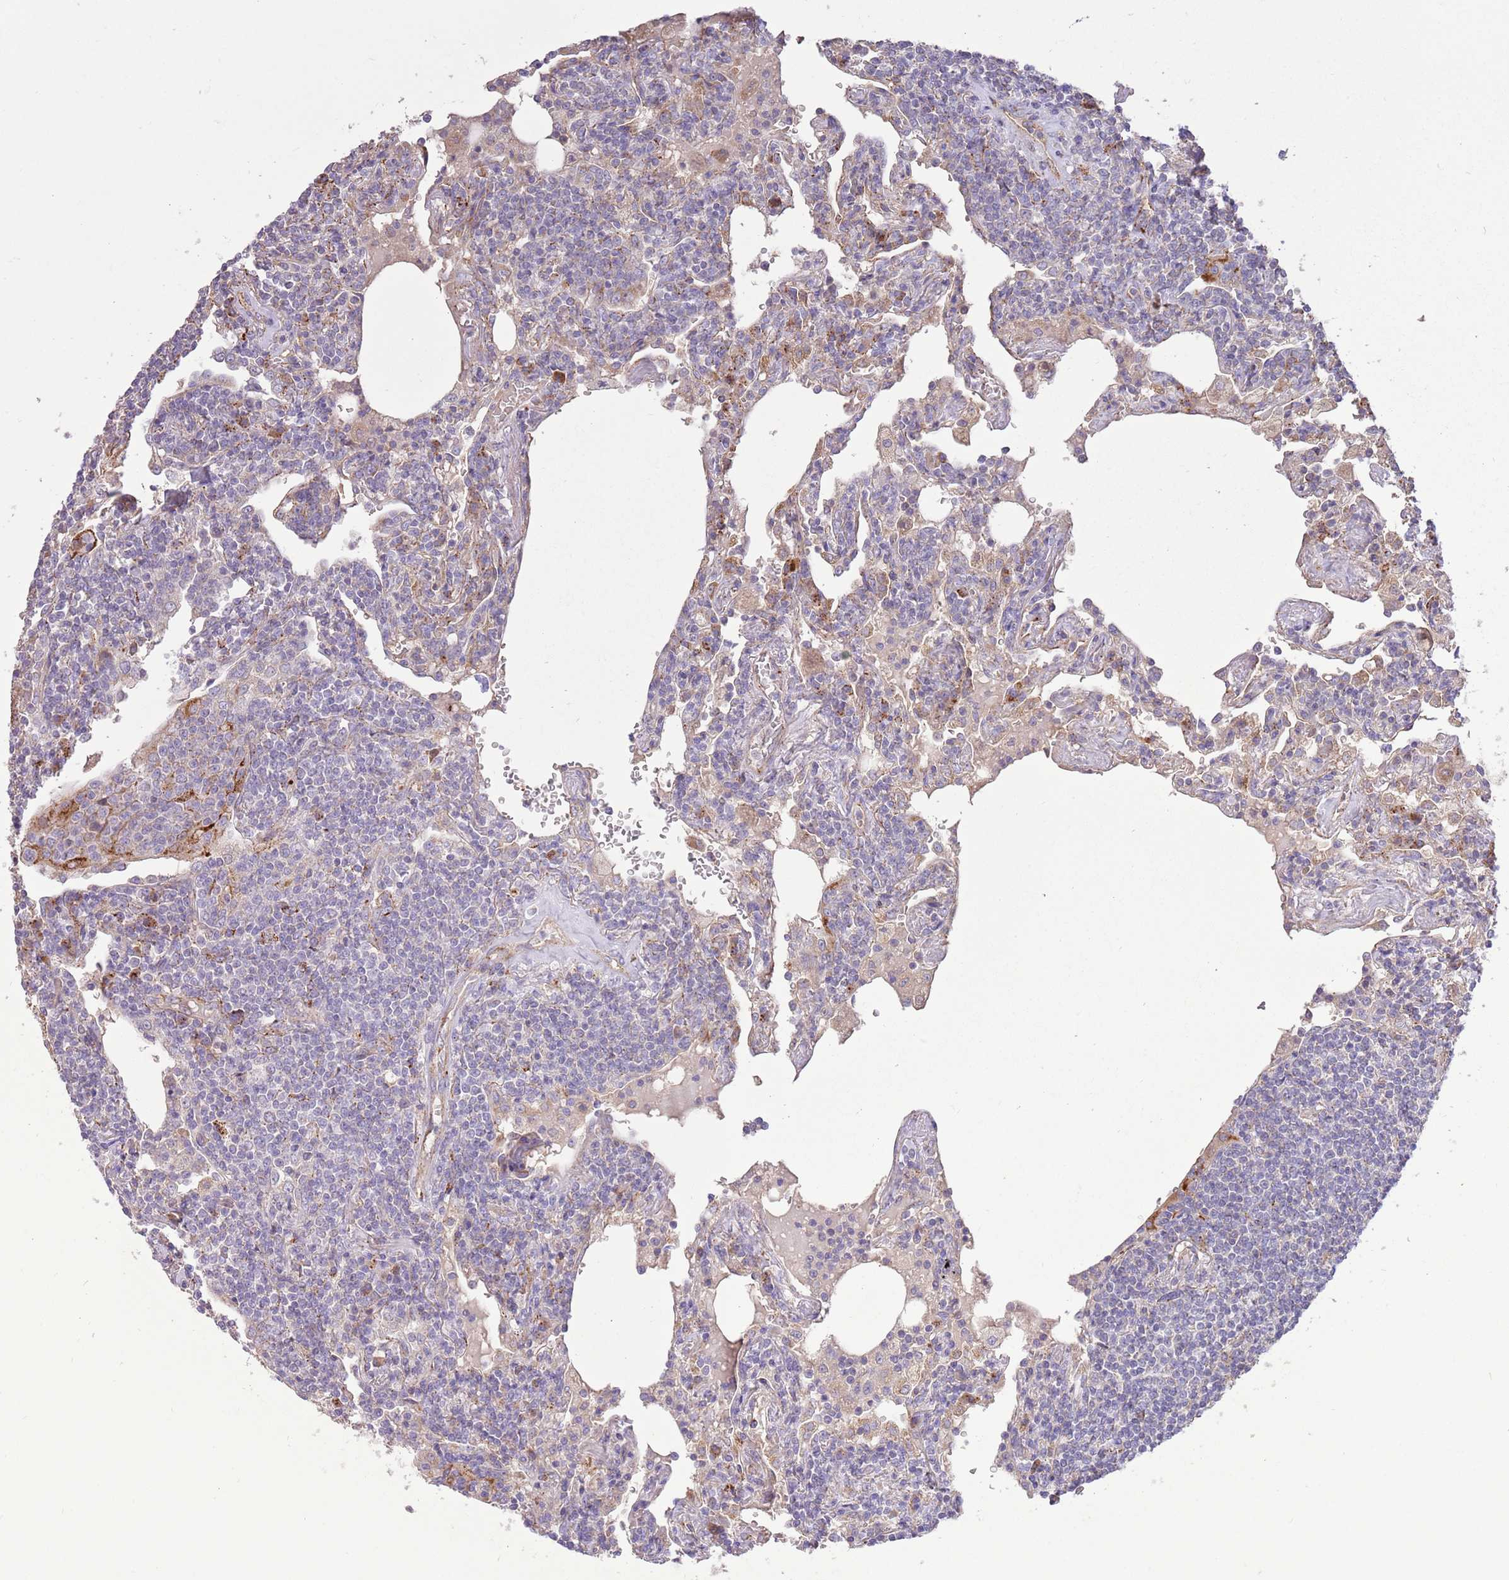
{"staining": {"intensity": "negative", "quantity": "none", "location": "none"}, "tissue": "lymphoma", "cell_type": "Tumor cells", "image_type": "cancer", "snomed": [{"axis": "morphology", "description": "Malignant lymphoma, non-Hodgkin's type, Low grade"}, {"axis": "topography", "description": "Lung"}], "caption": "The IHC image has no significant positivity in tumor cells of low-grade malignant lymphoma, non-Hodgkin's type tissue.", "gene": "DOCK6", "patient": {"sex": "female", "age": 71}}